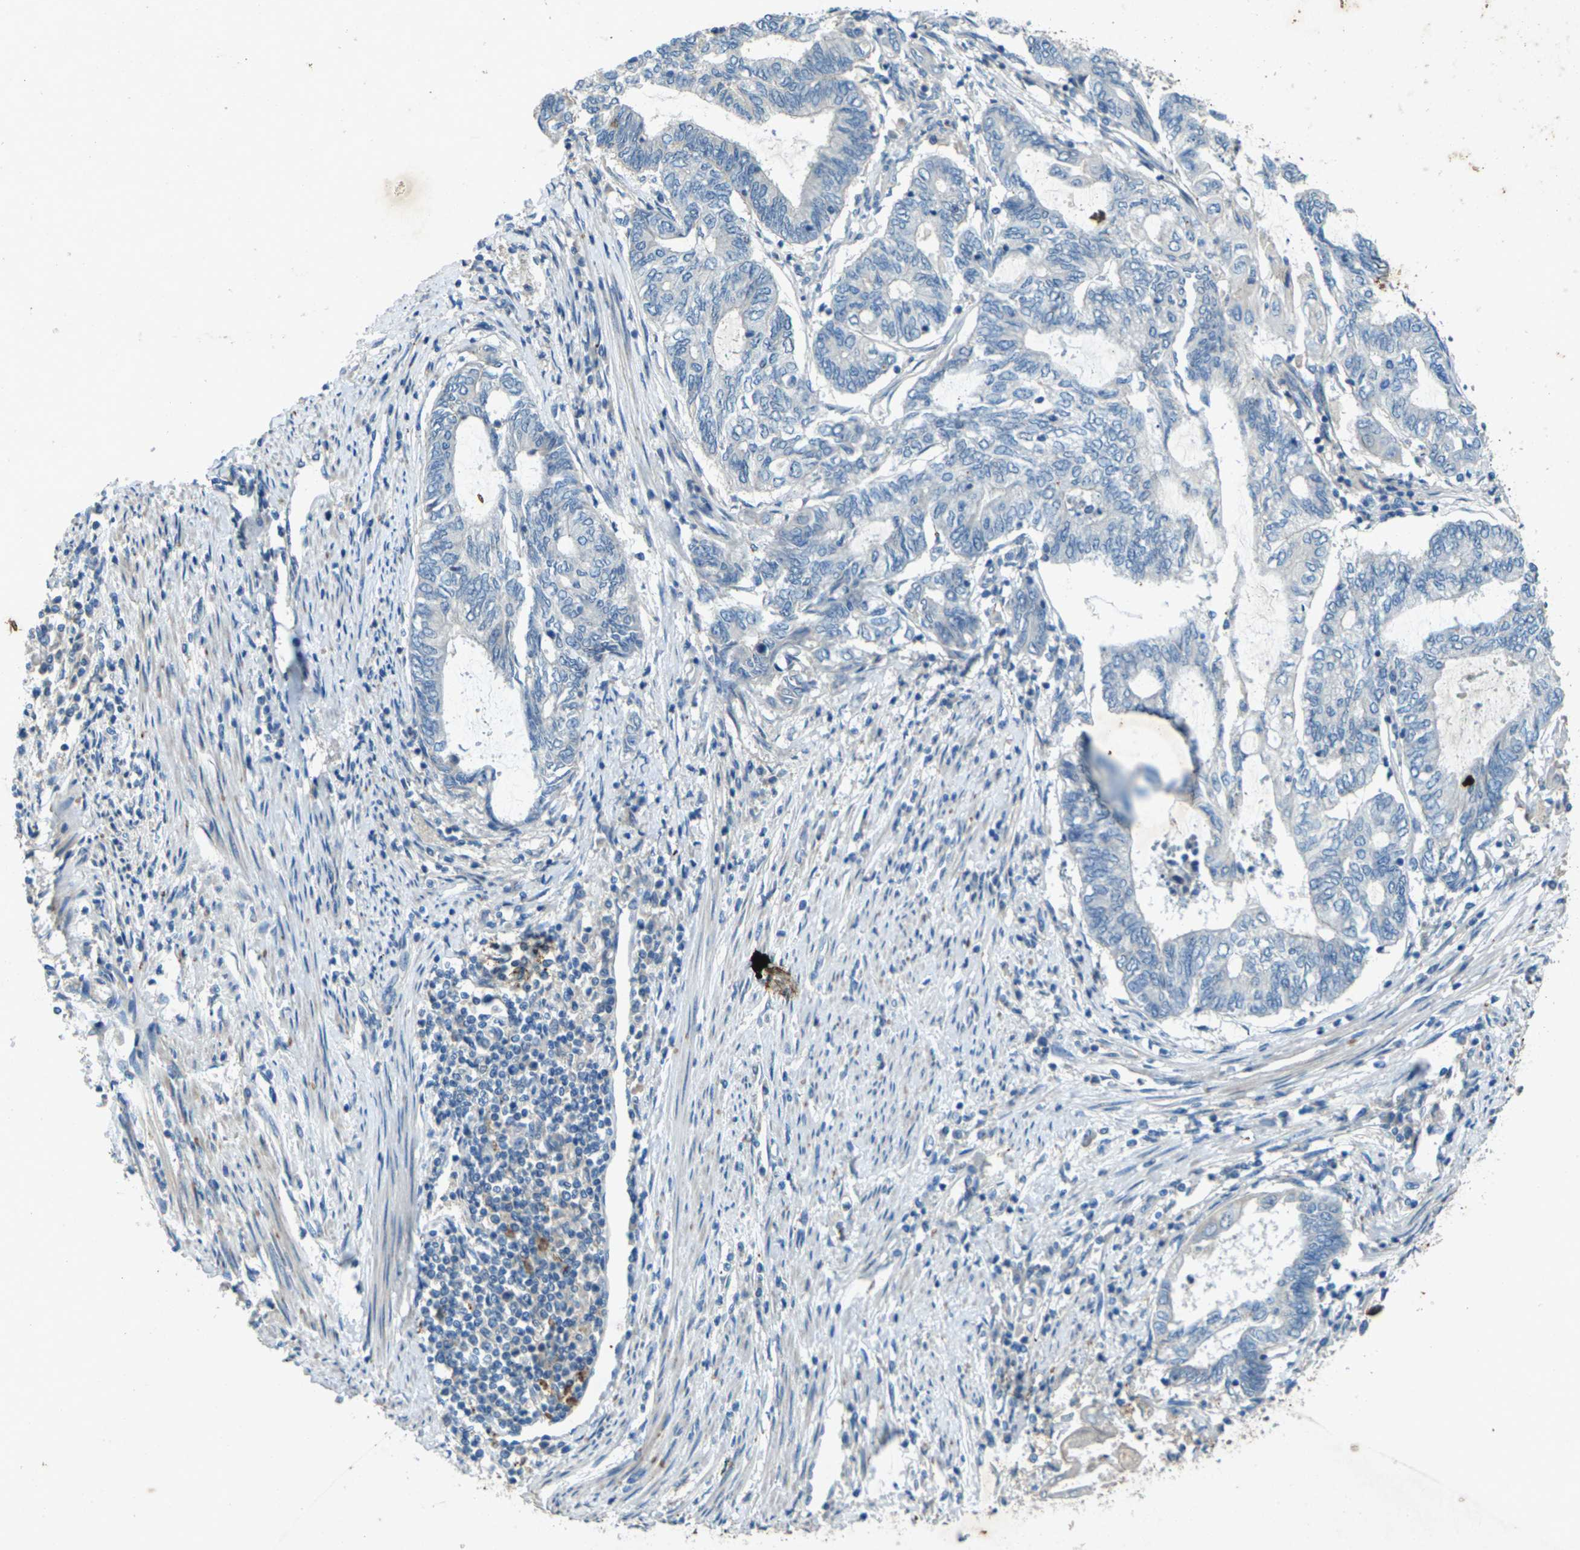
{"staining": {"intensity": "negative", "quantity": "none", "location": "none"}, "tissue": "endometrial cancer", "cell_type": "Tumor cells", "image_type": "cancer", "snomed": [{"axis": "morphology", "description": "Adenocarcinoma, NOS"}, {"axis": "topography", "description": "Uterus"}, {"axis": "topography", "description": "Endometrium"}], "caption": "DAB immunohistochemical staining of endometrial cancer demonstrates no significant positivity in tumor cells.", "gene": "SIGLEC14", "patient": {"sex": "female", "age": 70}}